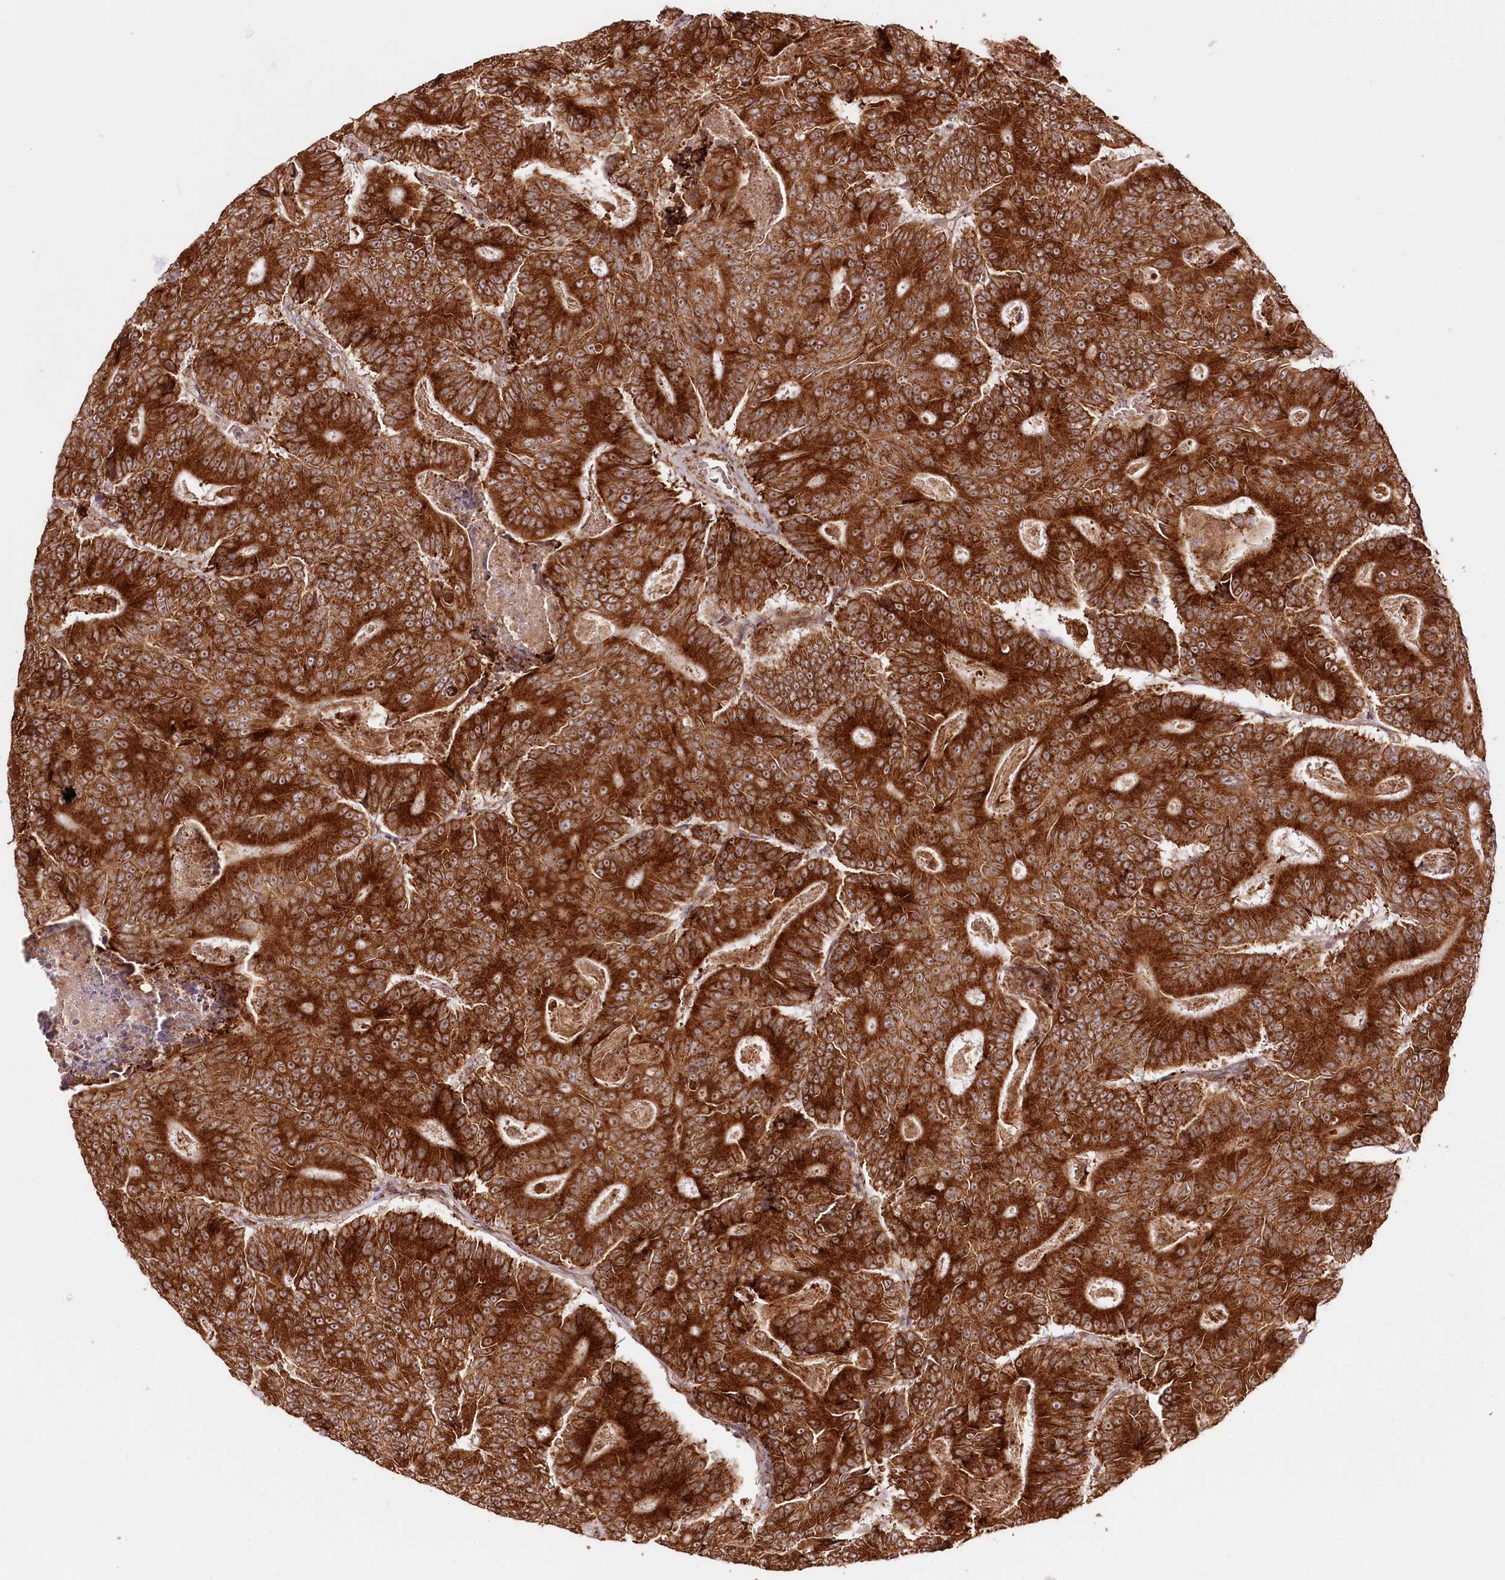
{"staining": {"intensity": "strong", "quantity": ">75%", "location": "cytoplasmic/membranous"}, "tissue": "colorectal cancer", "cell_type": "Tumor cells", "image_type": "cancer", "snomed": [{"axis": "morphology", "description": "Adenocarcinoma, NOS"}, {"axis": "topography", "description": "Colon"}], "caption": "Brown immunohistochemical staining in human colorectal cancer exhibits strong cytoplasmic/membranous expression in approximately >75% of tumor cells.", "gene": "ENSG00000144785", "patient": {"sex": "male", "age": 83}}